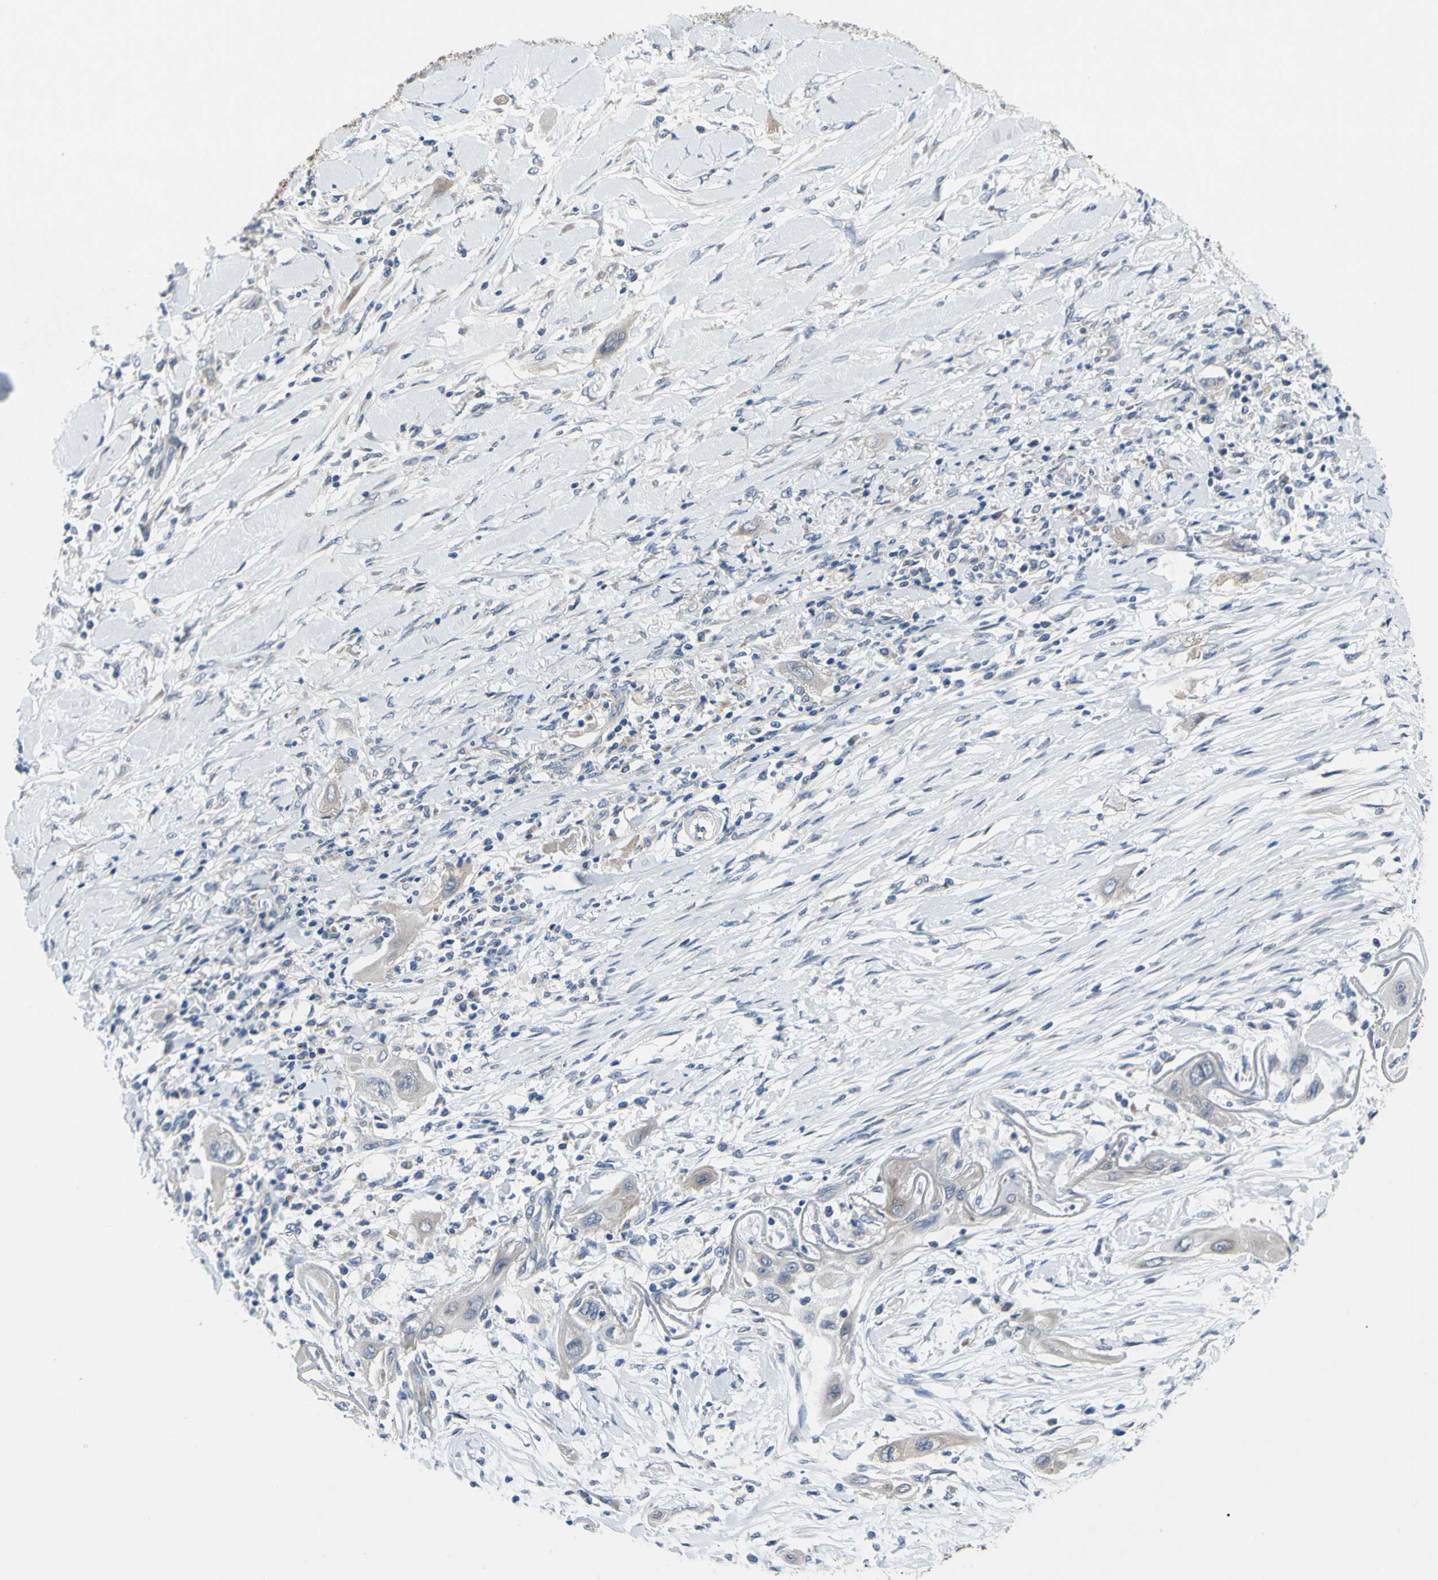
{"staining": {"intensity": "weak", "quantity": ">75%", "location": "cytoplasmic/membranous"}, "tissue": "lung cancer", "cell_type": "Tumor cells", "image_type": "cancer", "snomed": [{"axis": "morphology", "description": "Squamous cell carcinoma, NOS"}, {"axis": "topography", "description": "Lung"}], "caption": "Human lung squamous cell carcinoma stained with a brown dye shows weak cytoplasmic/membranous positive positivity in approximately >75% of tumor cells.", "gene": "GRAMD2B", "patient": {"sex": "female", "age": 47}}